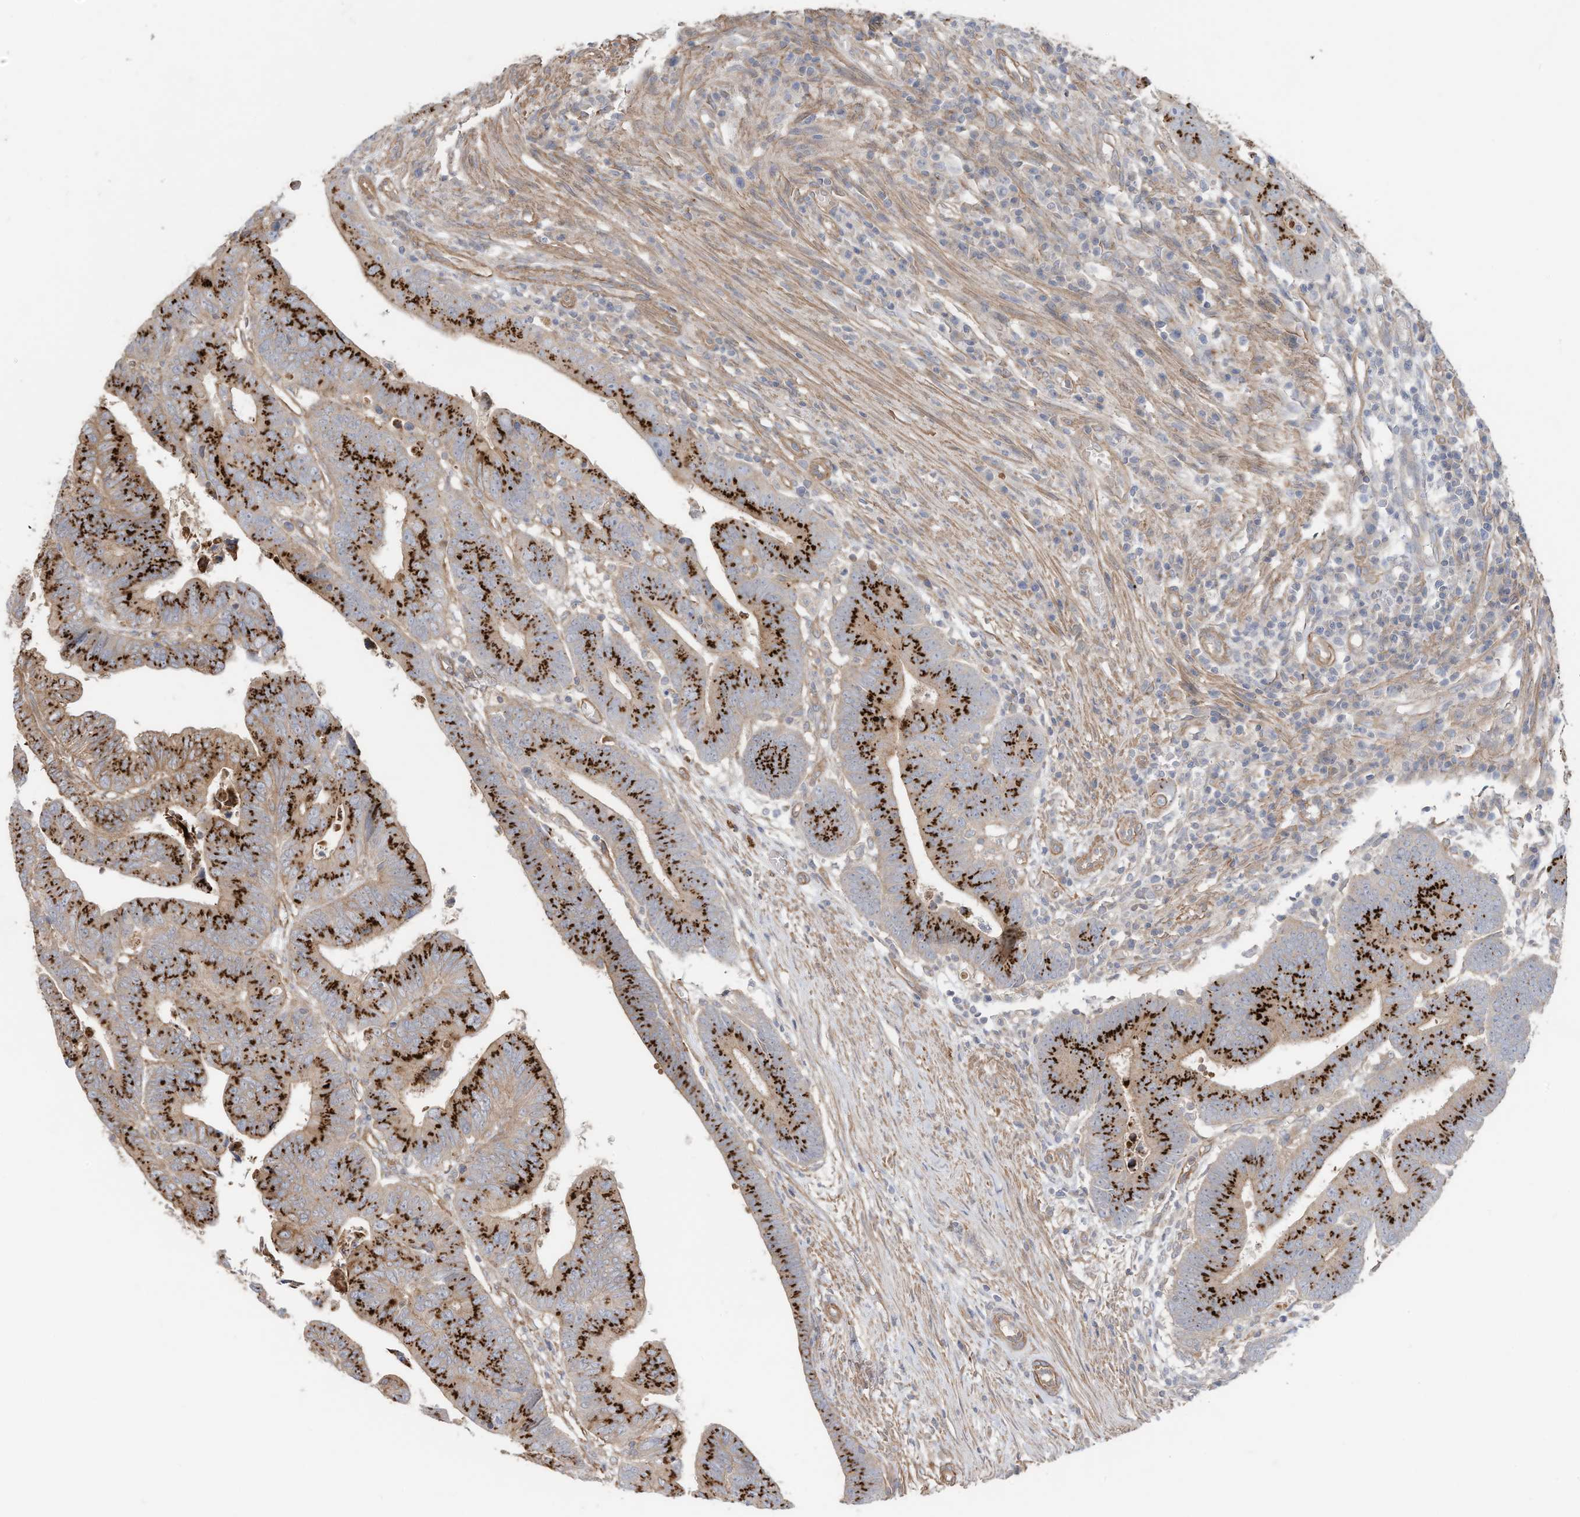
{"staining": {"intensity": "strong", "quantity": ">75%", "location": "cytoplasmic/membranous"}, "tissue": "colorectal cancer", "cell_type": "Tumor cells", "image_type": "cancer", "snomed": [{"axis": "morphology", "description": "Adenocarcinoma, NOS"}, {"axis": "topography", "description": "Rectum"}], "caption": "This micrograph reveals immunohistochemistry staining of colorectal cancer, with high strong cytoplasmic/membranous expression in about >75% of tumor cells.", "gene": "SLC17A7", "patient": {"sex": "female", "age": 65}}